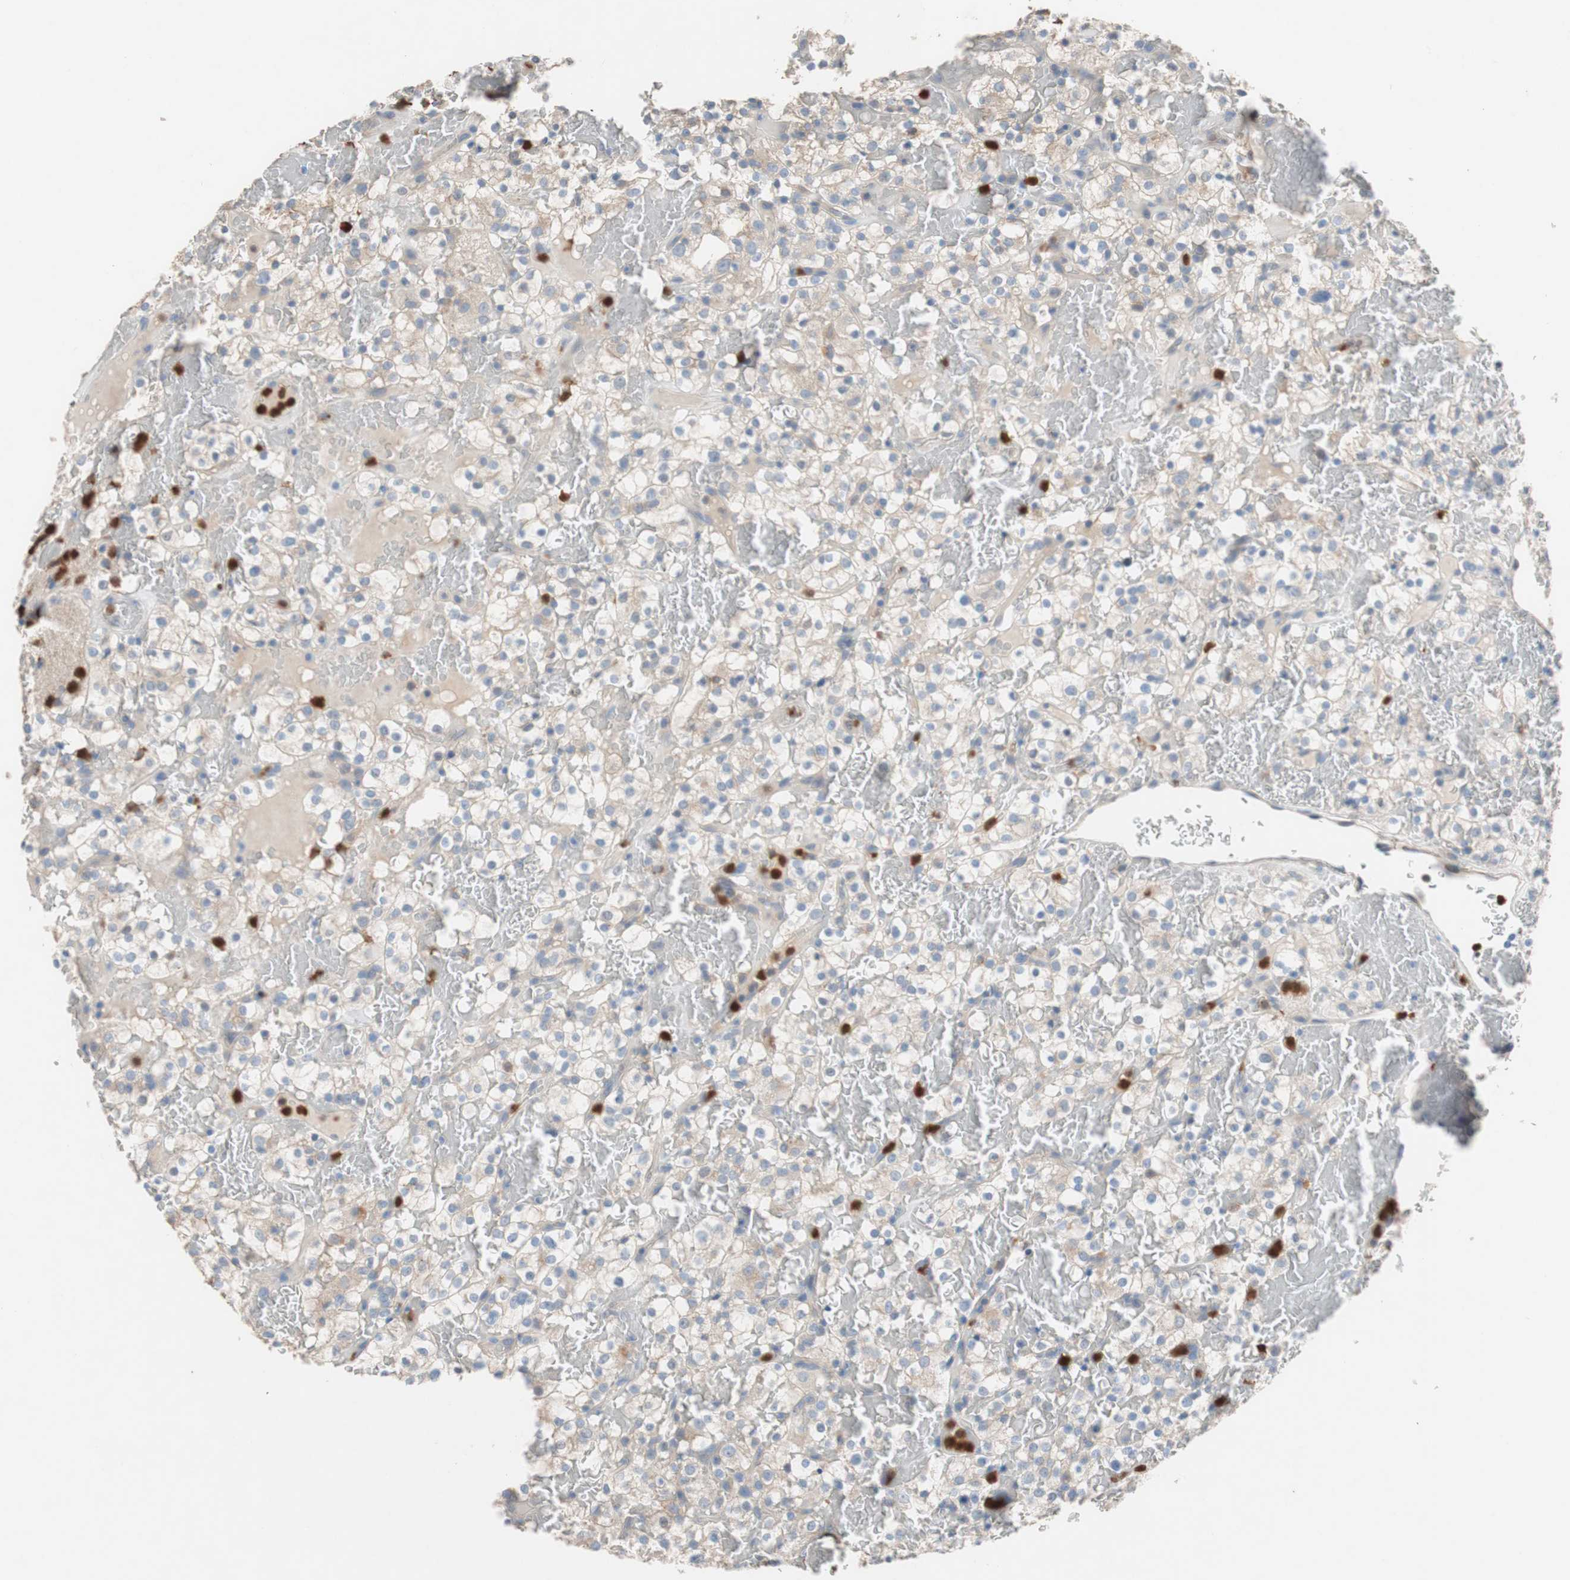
{"staining": {"intensity": "weak", "quantity": "25%-75%", "location": "cytoplasmic/membranous"}, "tissue": "renal cancer", "cell_type": "Tumor cells", "image_type": "cancer", "snomed": [{"axis": "morphology", "description": "Normal tissue, NOS"}, {"axis": "morphology", "description": "Adenocarcinoma, NOS"}, {"axis": "topography", "description": "Kidney"}], "caption": "Immunohistochemical staining of human renal cancer displays weak cytoplasmic/membranous protein positivity in approximately 25%-75% of tumor cells.", "gene": "CLEC4D", "patient": {"sex": "female", "age": 72}}